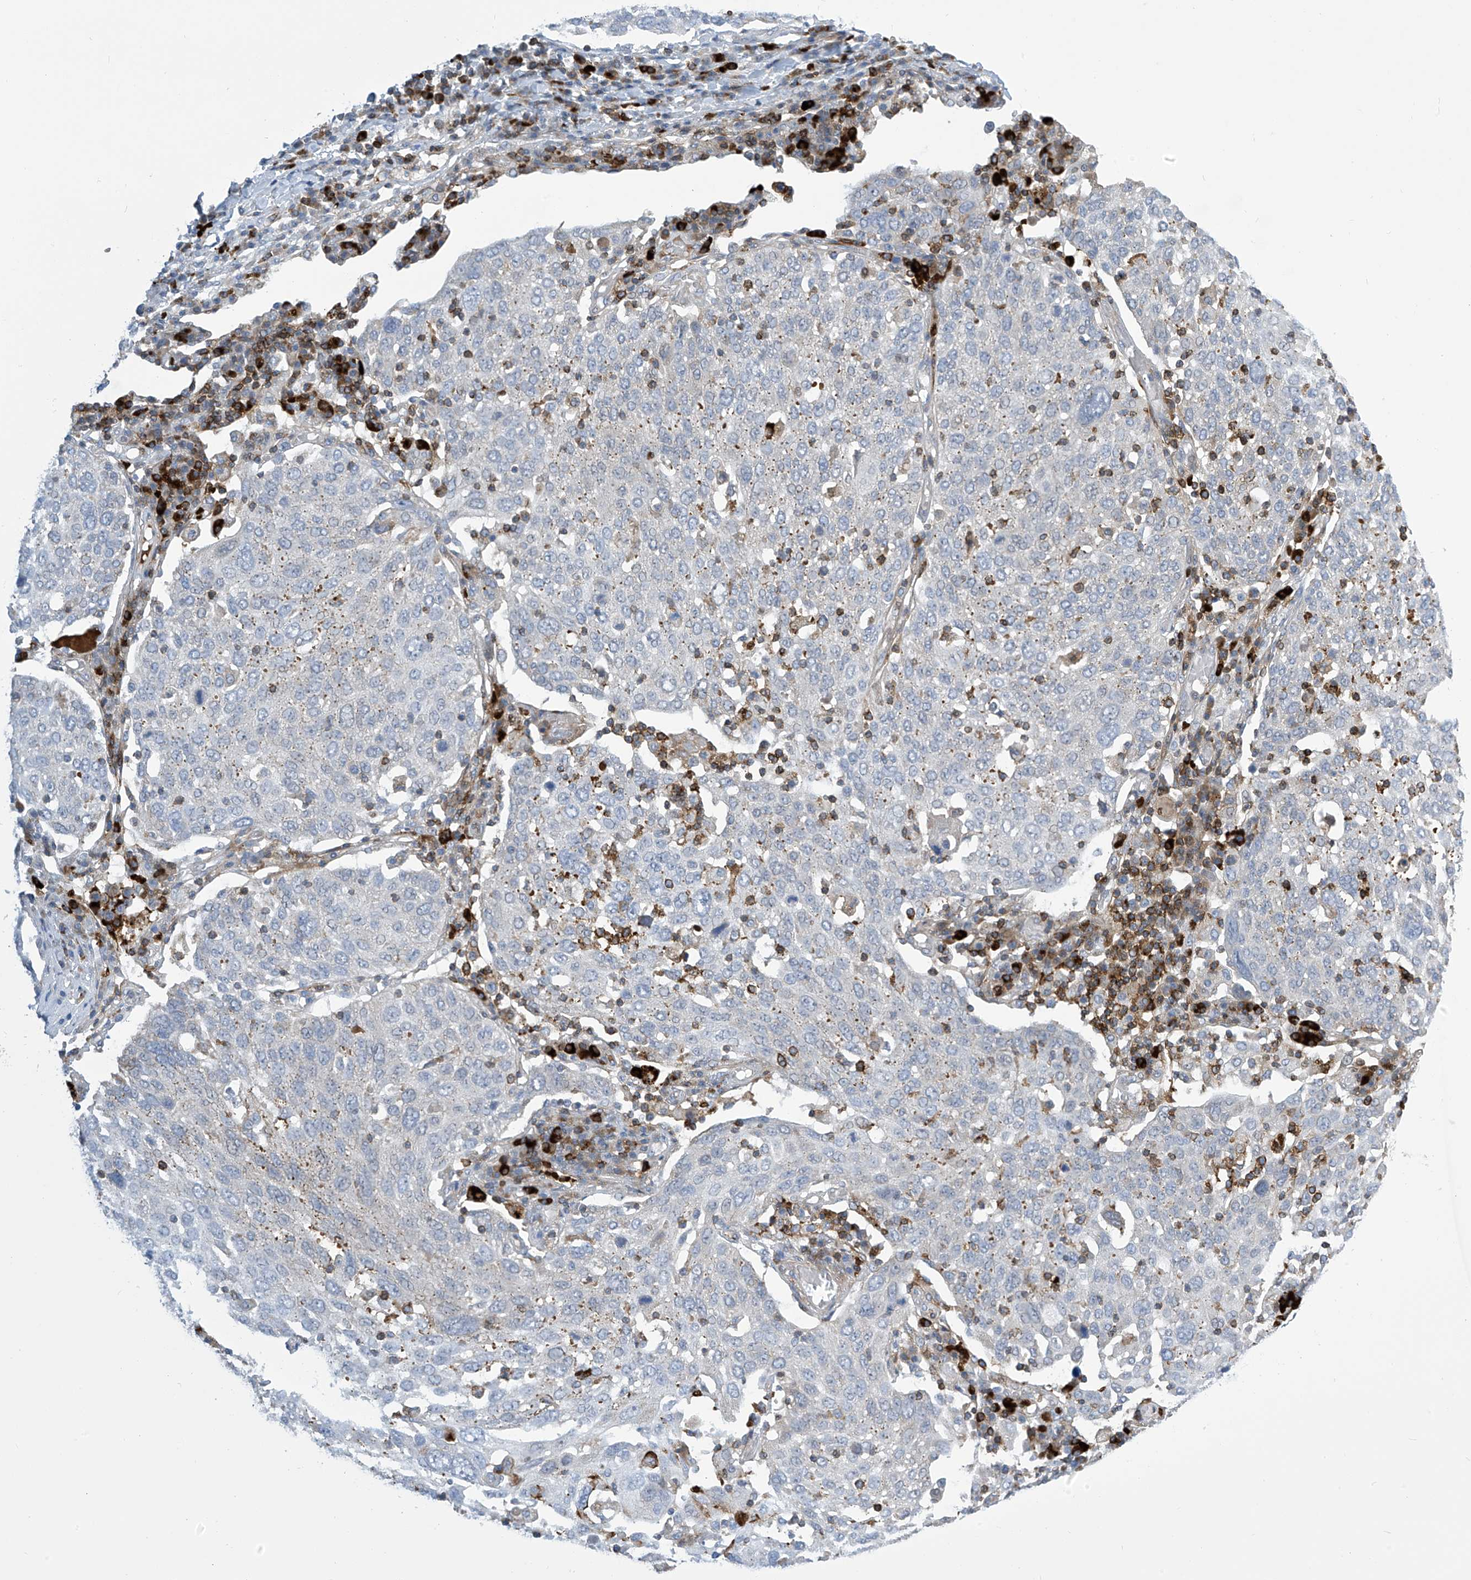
{"staining": {"intensity": "negative", "quantity": "none", "location": "none"}, "tissue": "lung cancer", "cell_type": "Tumor cells", "image_type": "cancer", "snomed": [{"axis": "morphology", "description": "Squamous cell carcinoma, NOS"}, {"axis": "topography", "description": "Lung"}], "caption": "Tumor cells show no significant positivity in lung cancer.", "gene": "IBA57", "patient": {"sex": "male", "age": 65}}